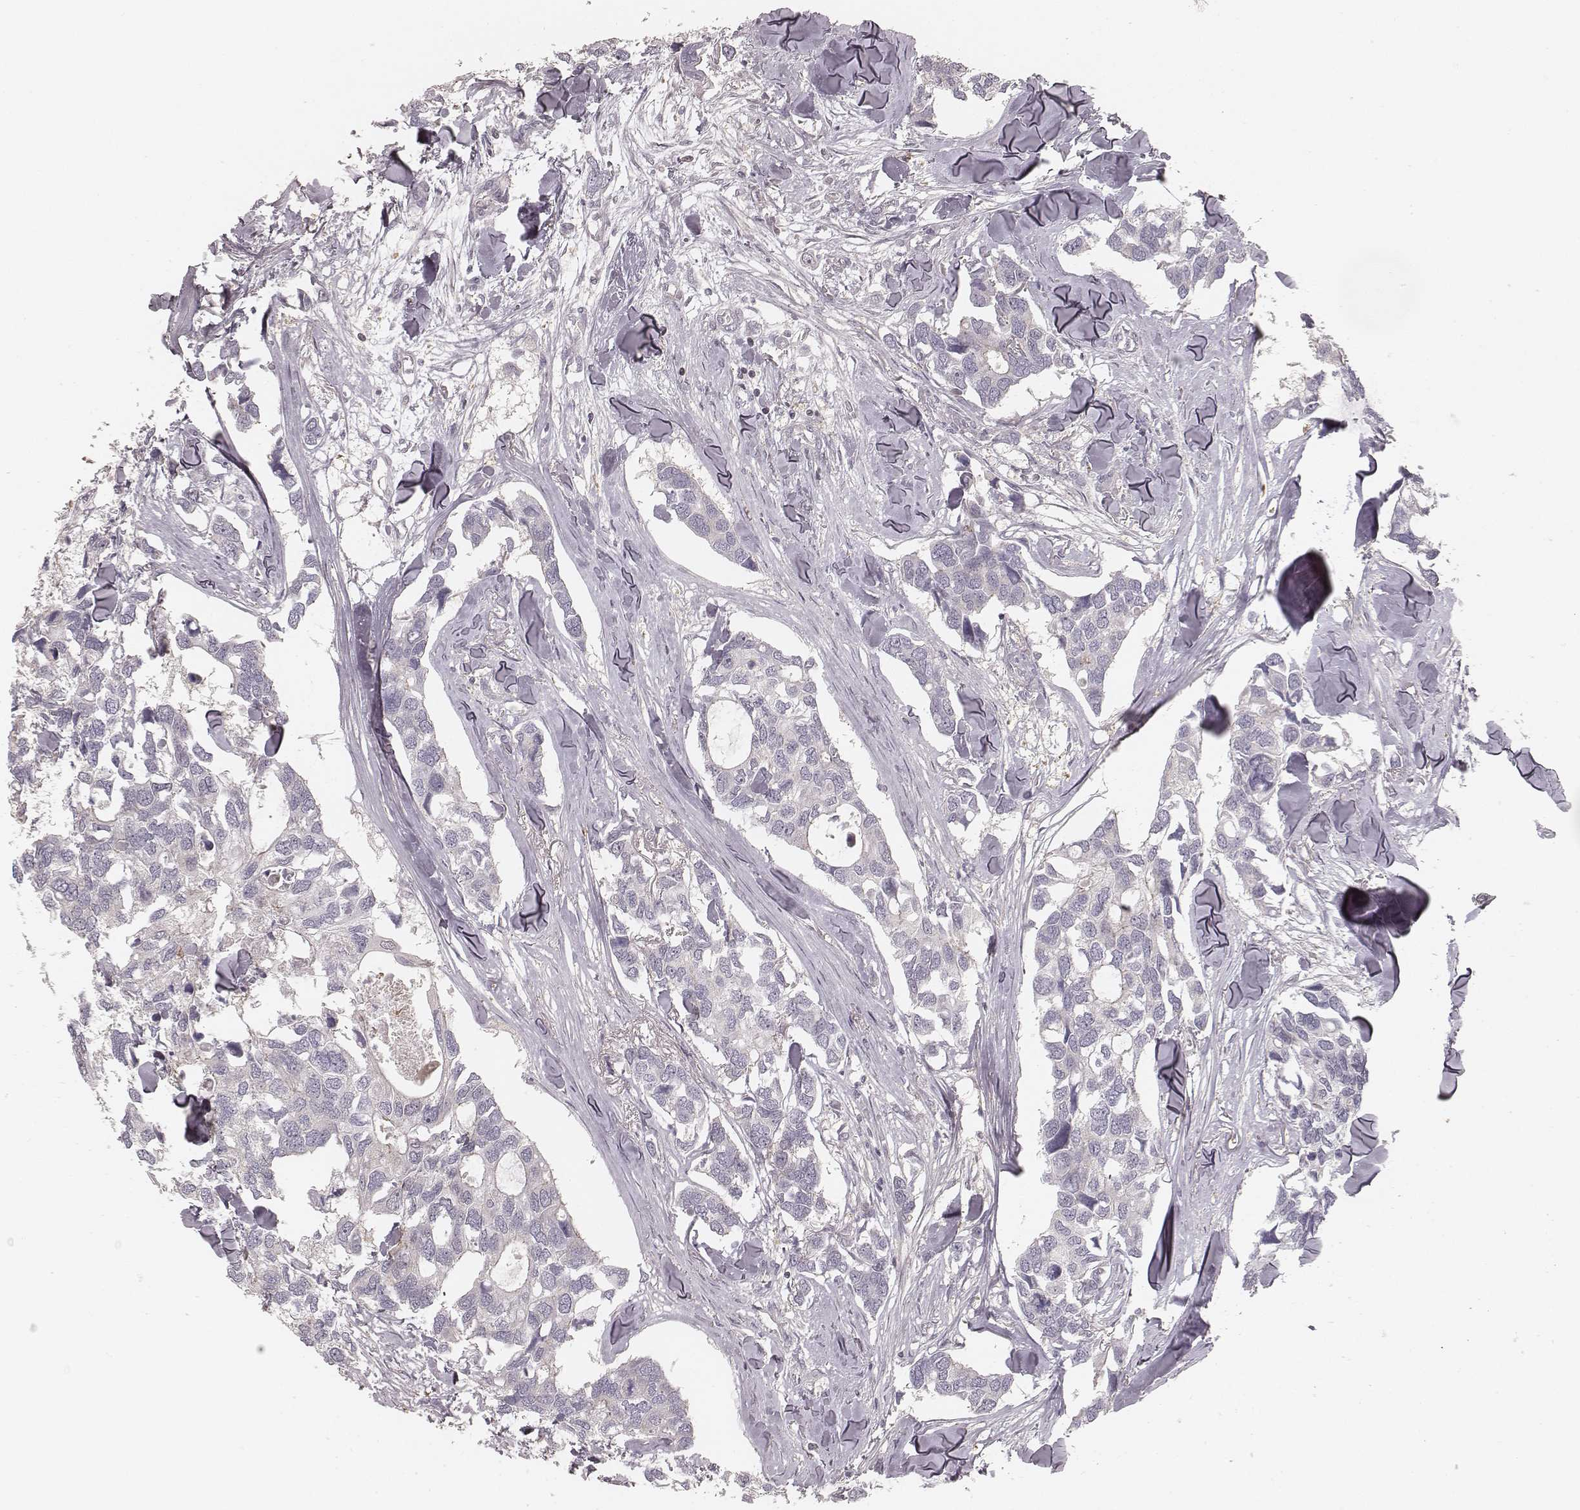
{"staining": {"intensity": "negative", "quantity": "none", "location": "none"}, "tissue": "breast cancer", "cell_type": "Tumor cells", "image_type": "cancer", "snomed": [{"axis": "morphology", "description": "Duct carcinoma"}, {"axis": "topography", "description": "Breast"}], "caption": "Immunohistochemistry (IHC) of breast cancer (invasive ductal carcinoma) displays no expression in tumor cells.", "gene": "TDRD5", "patient": {"sex": "female", "age": 83}}